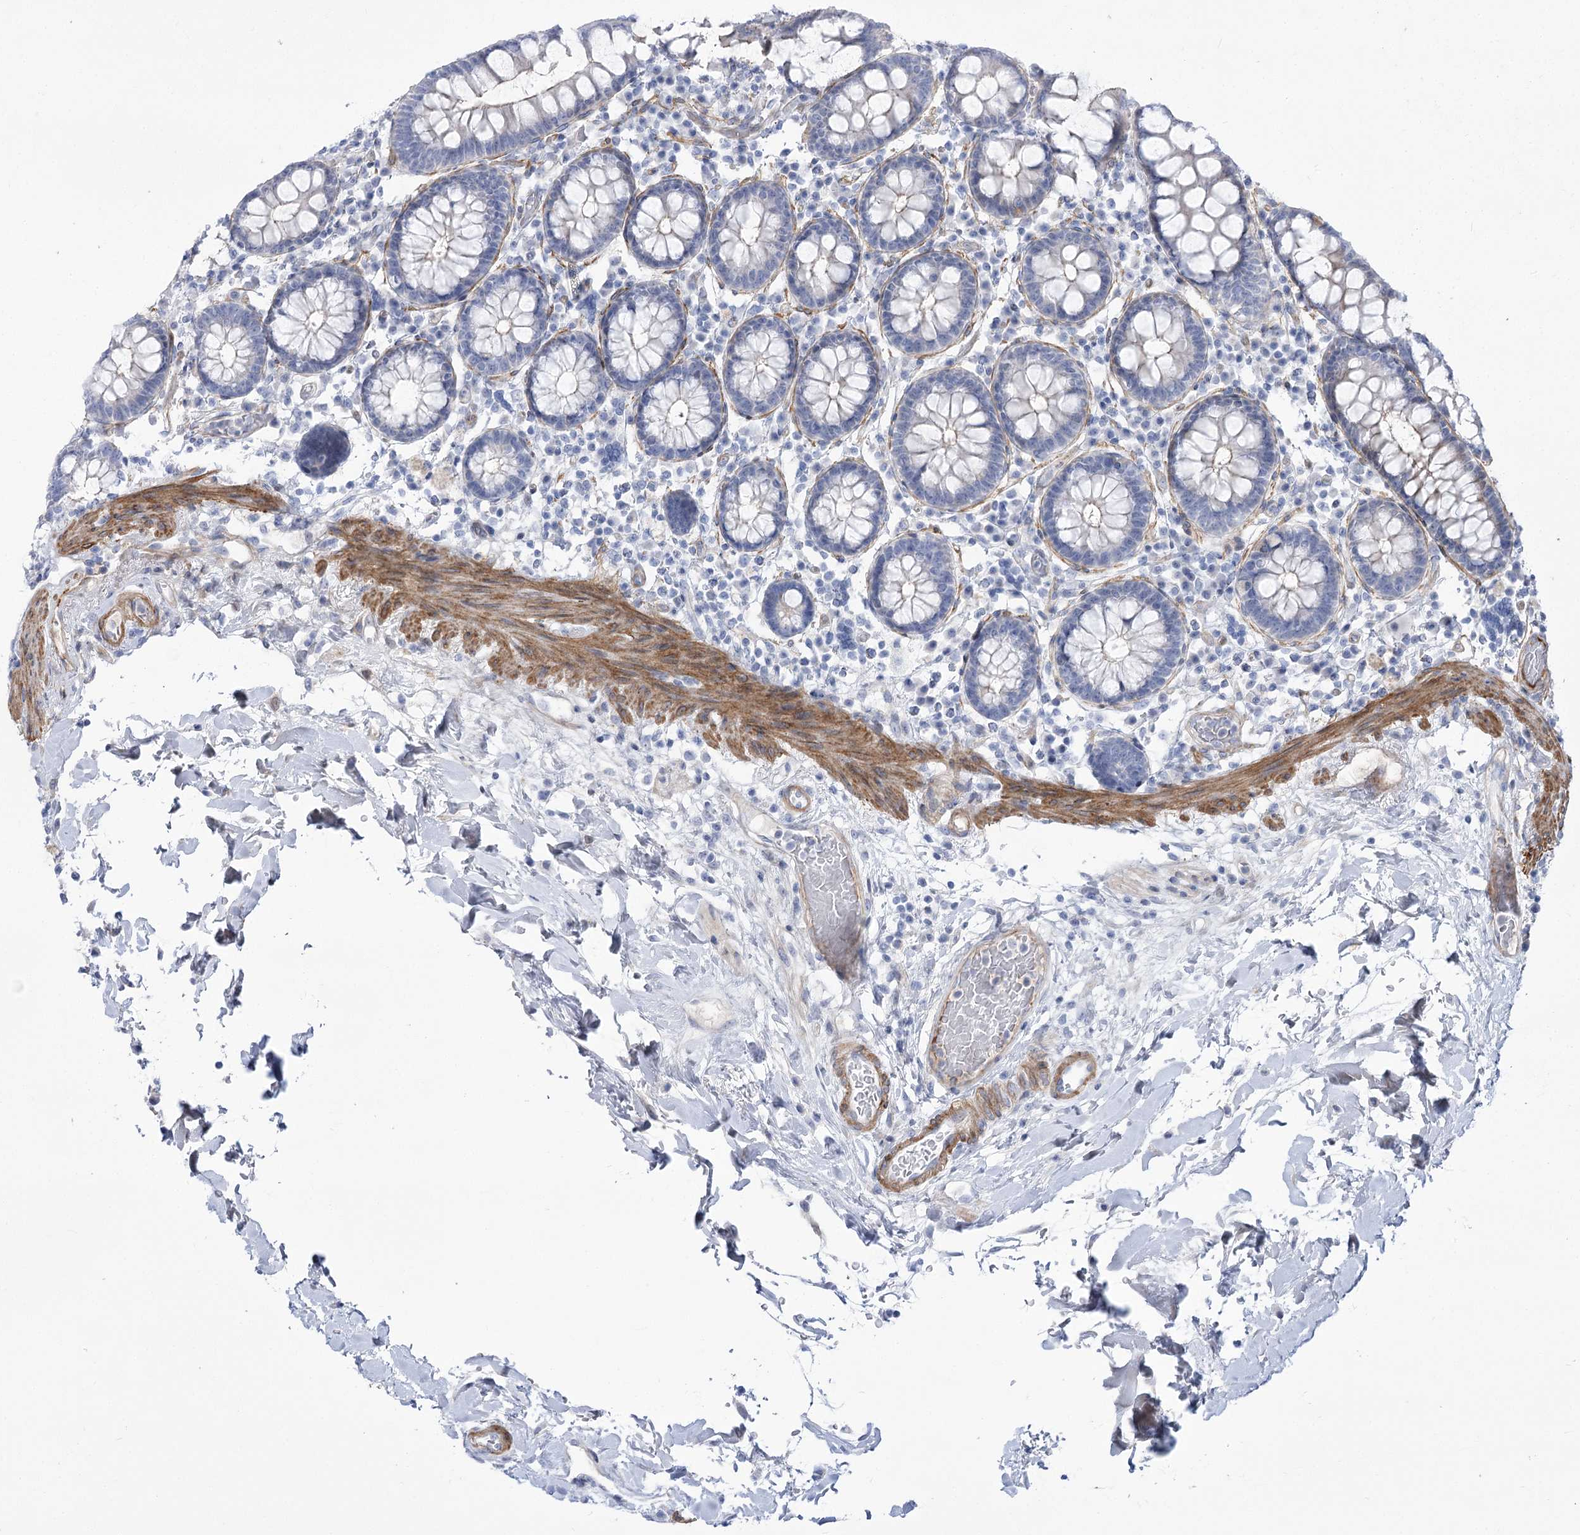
{"staining": {"intensity": "moderate", "quantity": "25%-75%", "location": "cytoplasmic/membranous"}, "tissue": "colon", "cell_type": "Endothelial cells", "image_type": "normal", "snomed": [{"axis": "morphology", "description": "Normal tissue, NOS"}, {"axis": "topography", "description": "Colon"}], "caption": "A medium amount of moderate cytoplasmic/membranous staining is present in about 25%-75% of endothelial cells in normal colon.", "gene": "ANKRD23", "patient": {"sex": "female", "age": 79}}